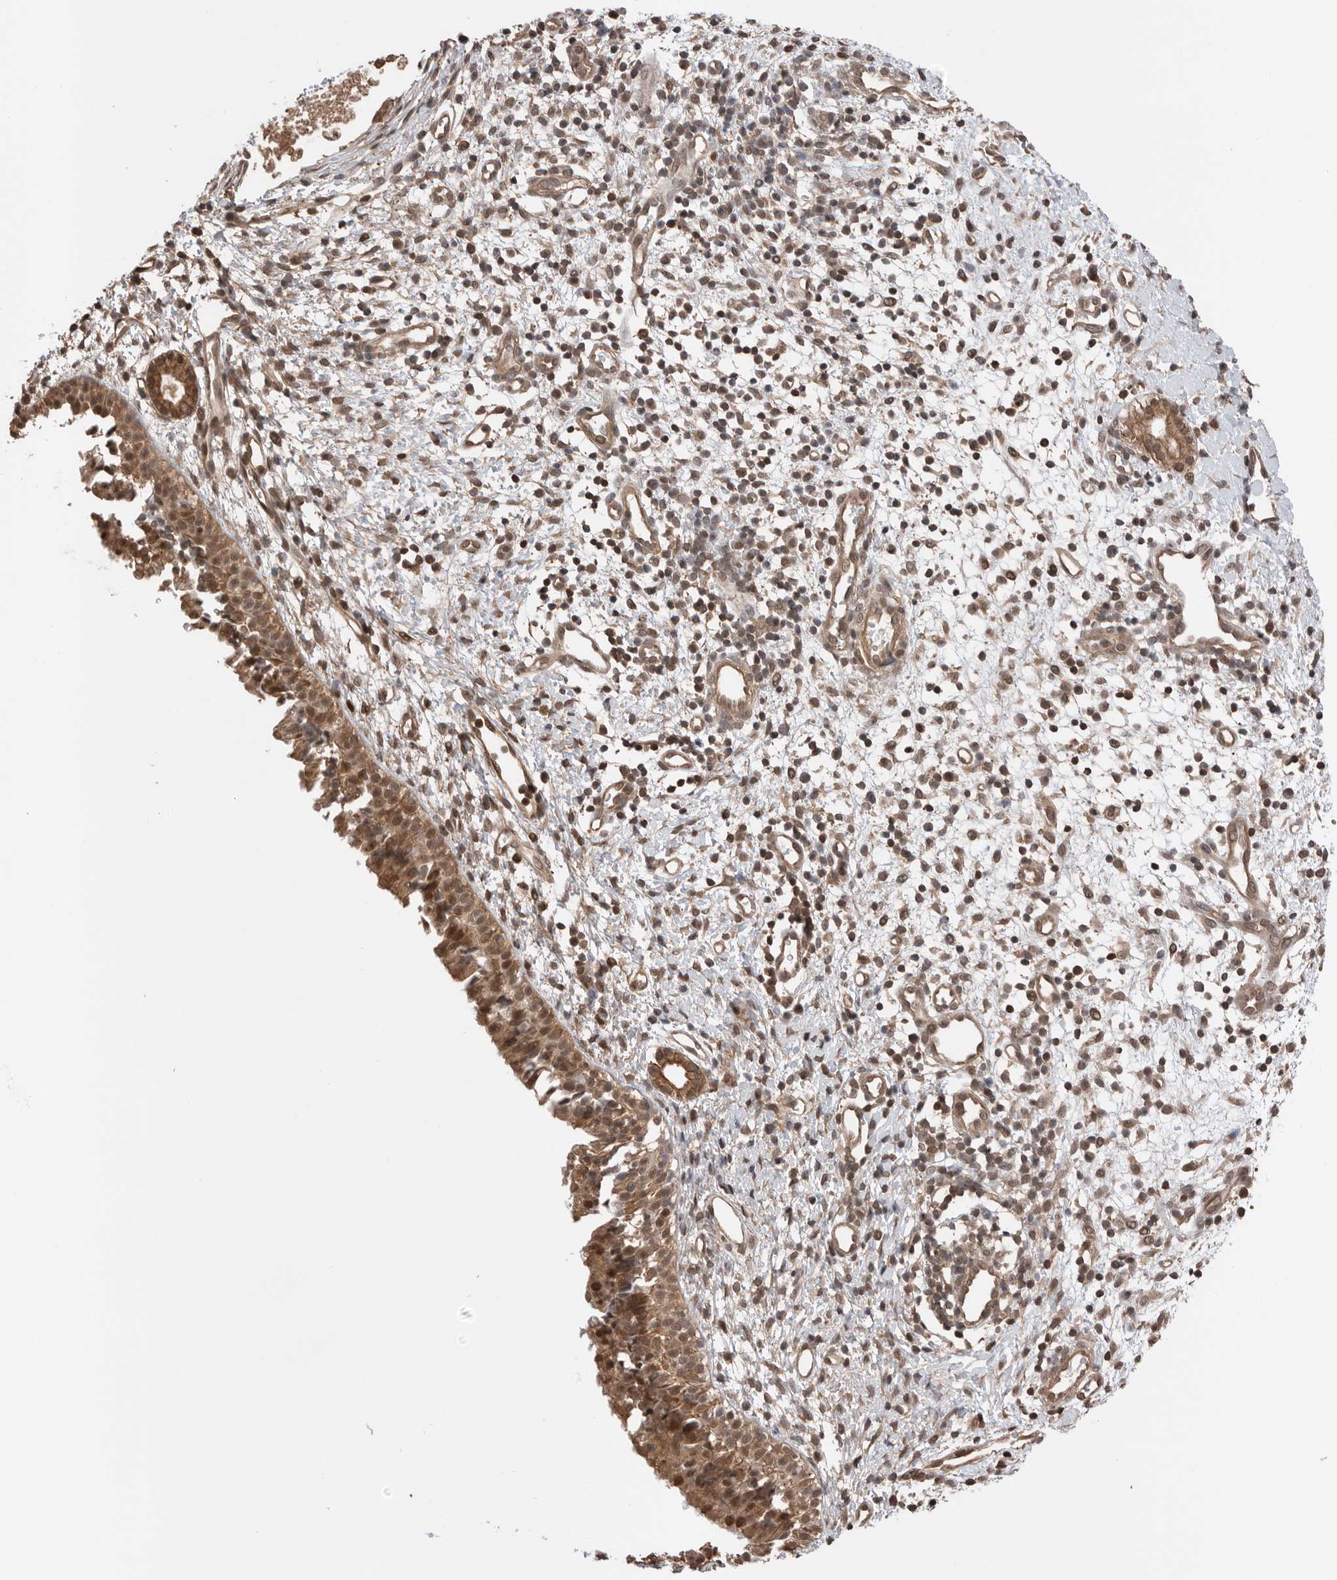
{"staining": {"intensity": "moderate", "quantity": ">75%", "location": "cytoplasmic/membranous,nuclear"}, "tissue": "nasopharynx", "cell_type": "Respiratory epithelial cells", "image_type": "normal", "snomed": [{"axis": "morphology", "description": "Normal tissue, NOS"}, {"axis": "topography", "description": "Nasopharynx"}], "caption": "Immunohistochemical staining of benign nasopharynx exhibits medium levels of moderate cytoplasmic/membranous,nuclear positivity in approximately >75% of respiratory epithelial cells.", "gene": "PEAK1", "patient": {"sex": "male", "age": 22}}